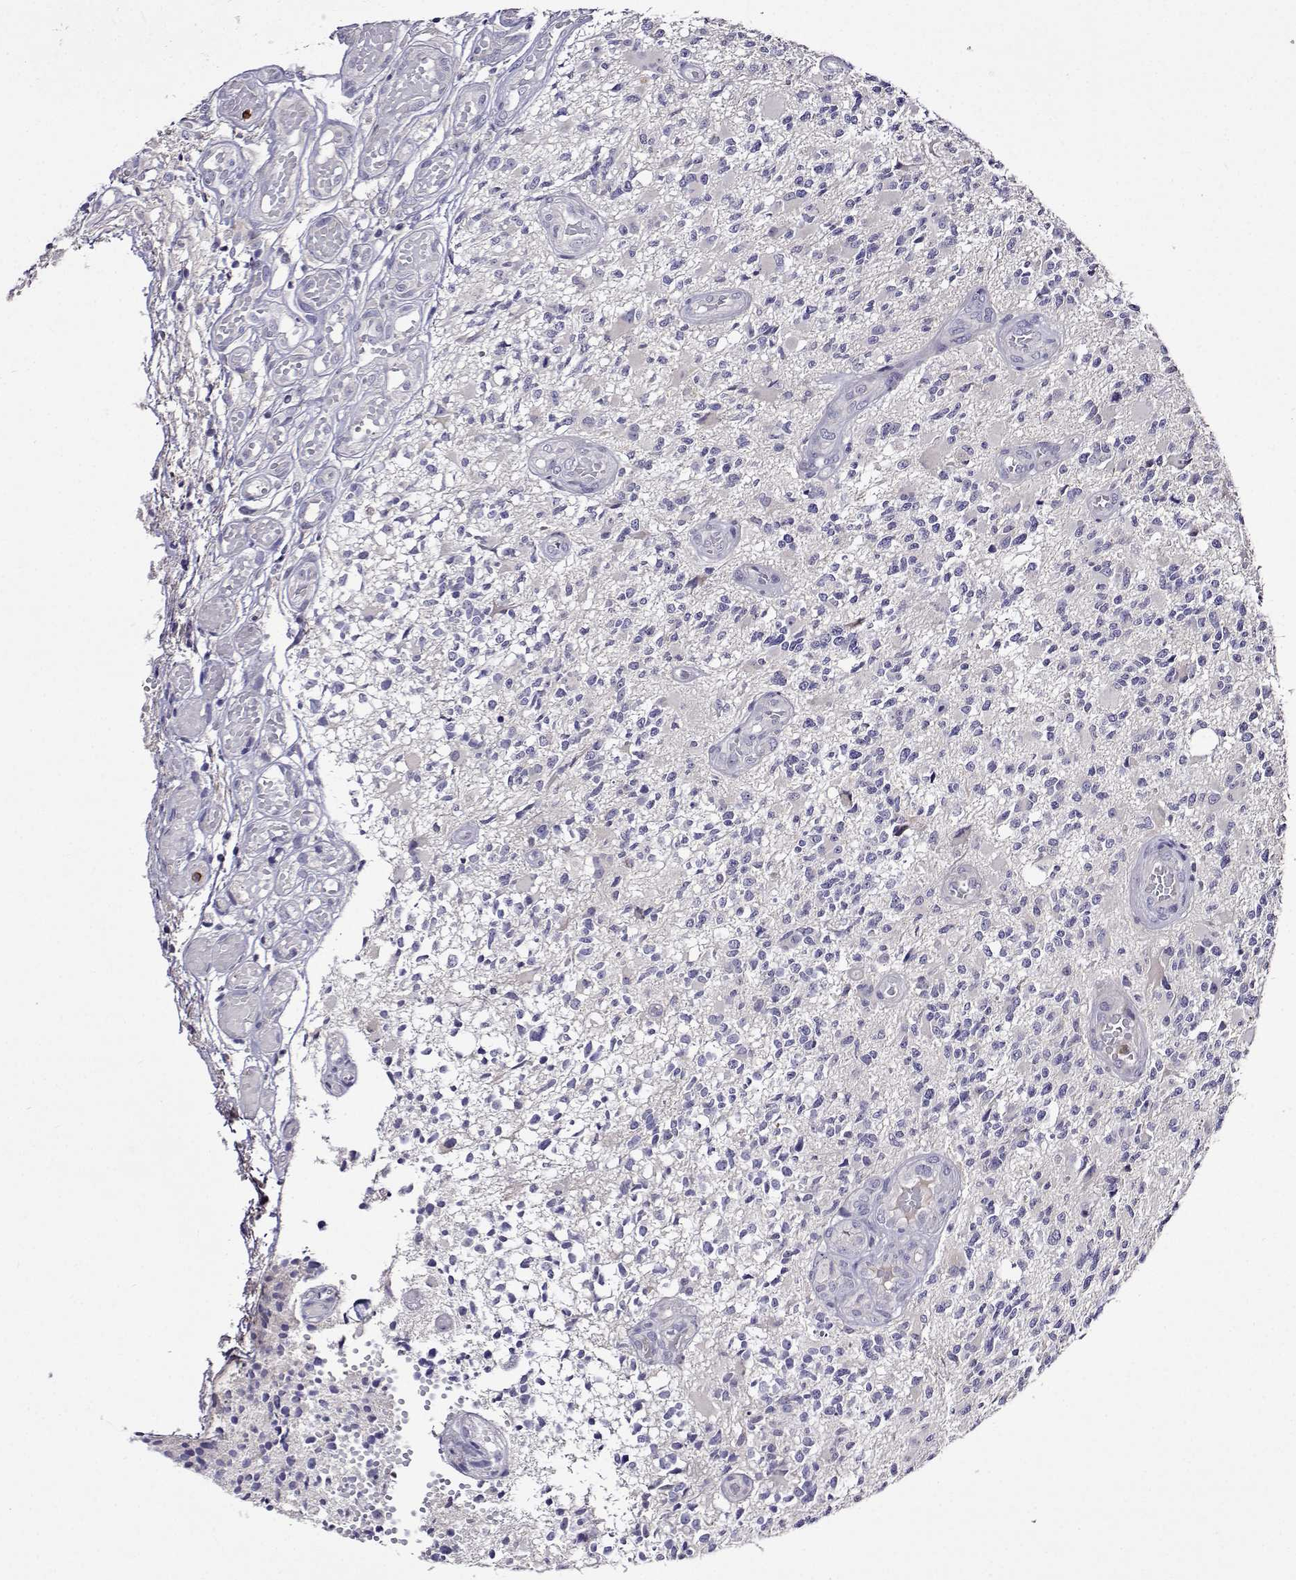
{"staining": {"intensity": "negative", "quantity": "none", "location": "none"}, "tissue": "glioma", "cell_type": "Tumor cells", "image_type": "cancer", "snomed": [{"axis": "morphology", "description": "Glioma, malignant, High grade"}, {"axis": "topography", "description": "Brain"}], "caption": "A photomicrograph of human glioma is negative for staining in tumor cells.", "gene": "SULT2A1", "patient": {"sex": "female", "age": 63}}